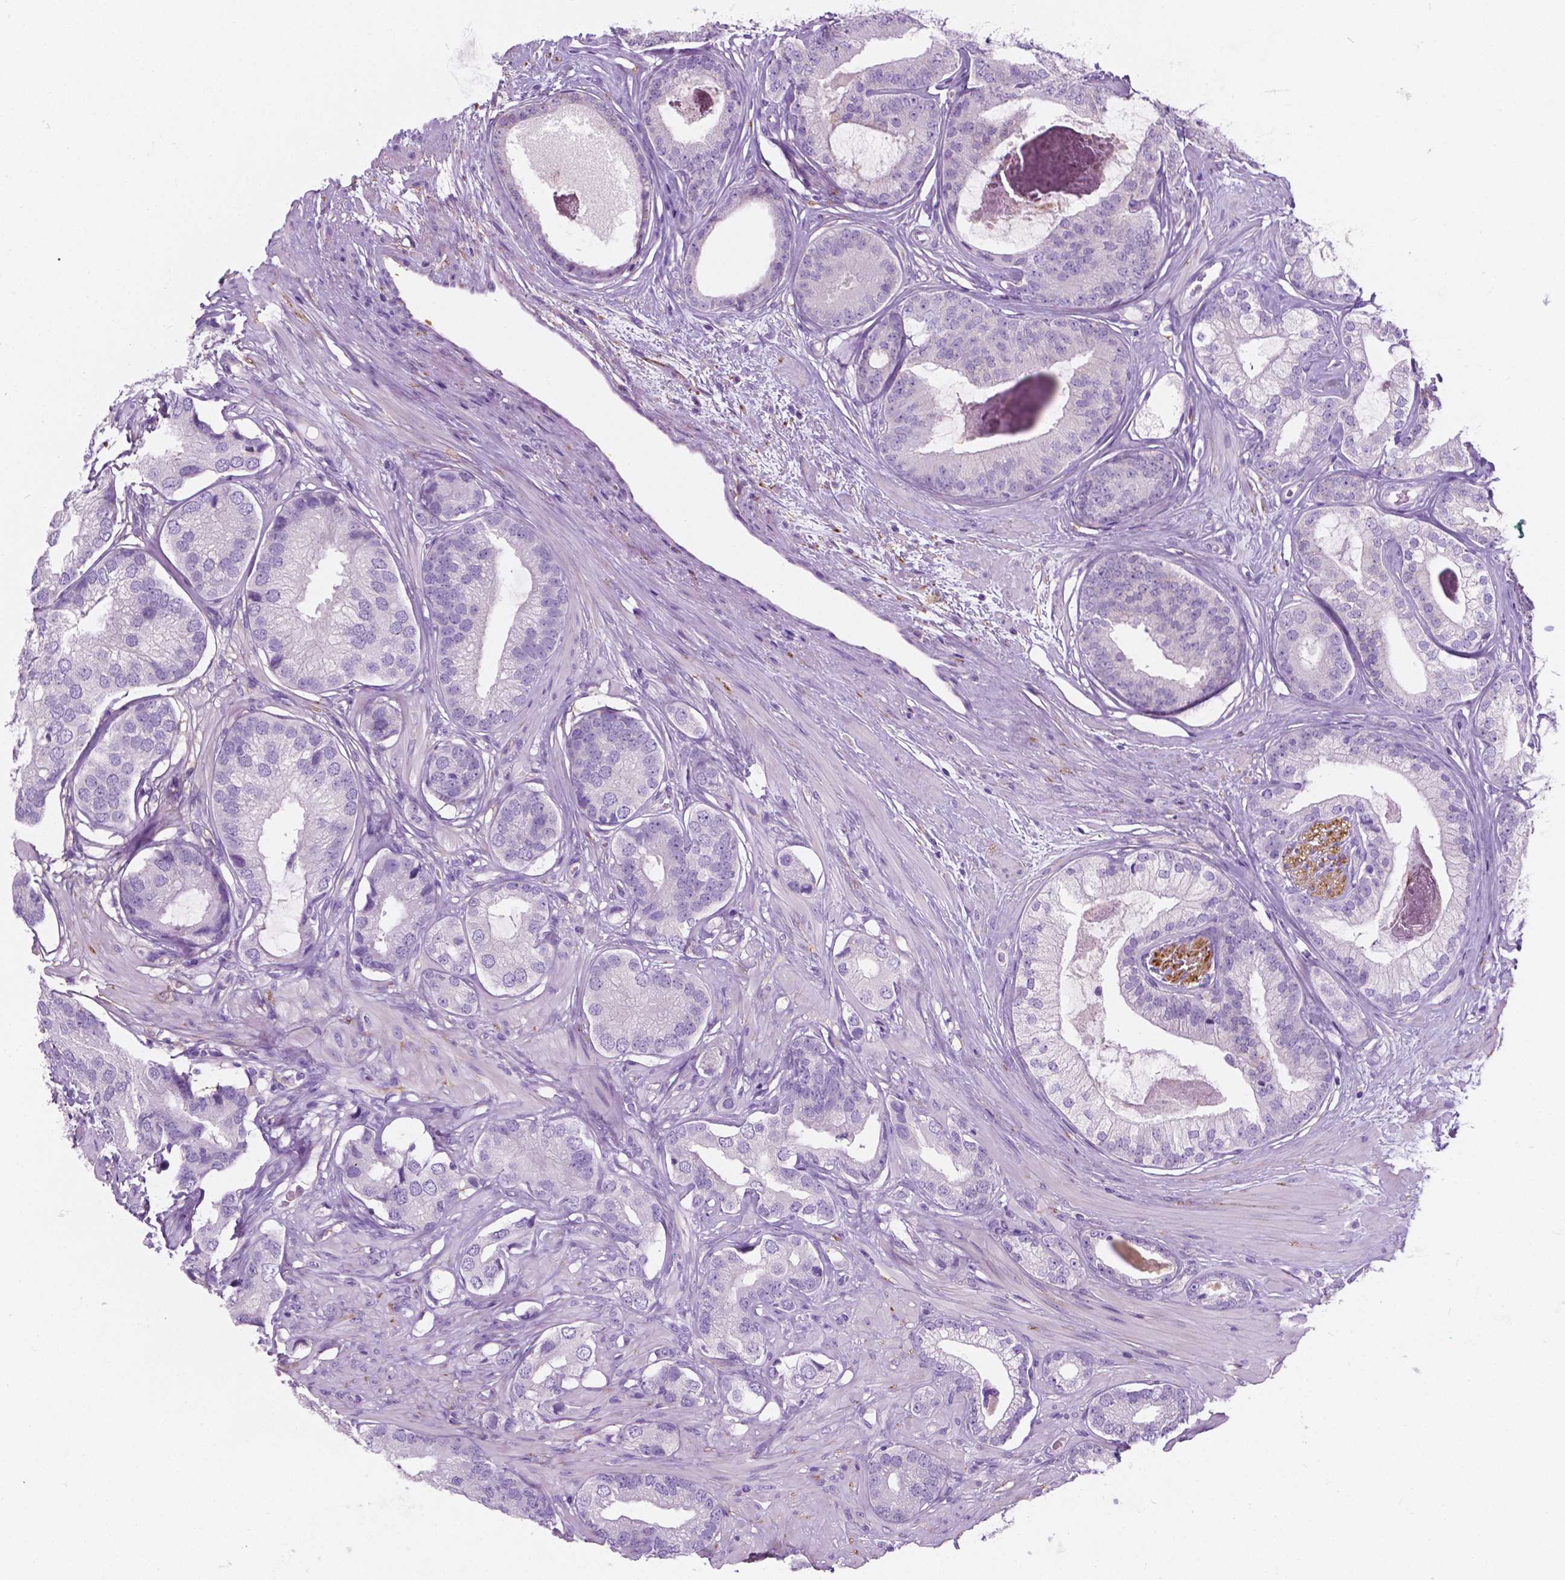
{"staining": {"intensity": "negative", "quantity": "none", "location": "none"}, "tissue": "prostate cancer", "cell_type": "Tumor cells", "image_type": "cancer", "snomed": [{"axis": "morphology", "description": "Adenocarcinoma, Low grade"}, {"axis": "topography", "description": "Prostate"}], "caption": "This is an IHC image of human prostate cancer (adenocarcinoma (low-grade)). There is no positivity in tumor cells.", "gene": "GNAO1", "patient": {"sex": "male", "age": 61}}